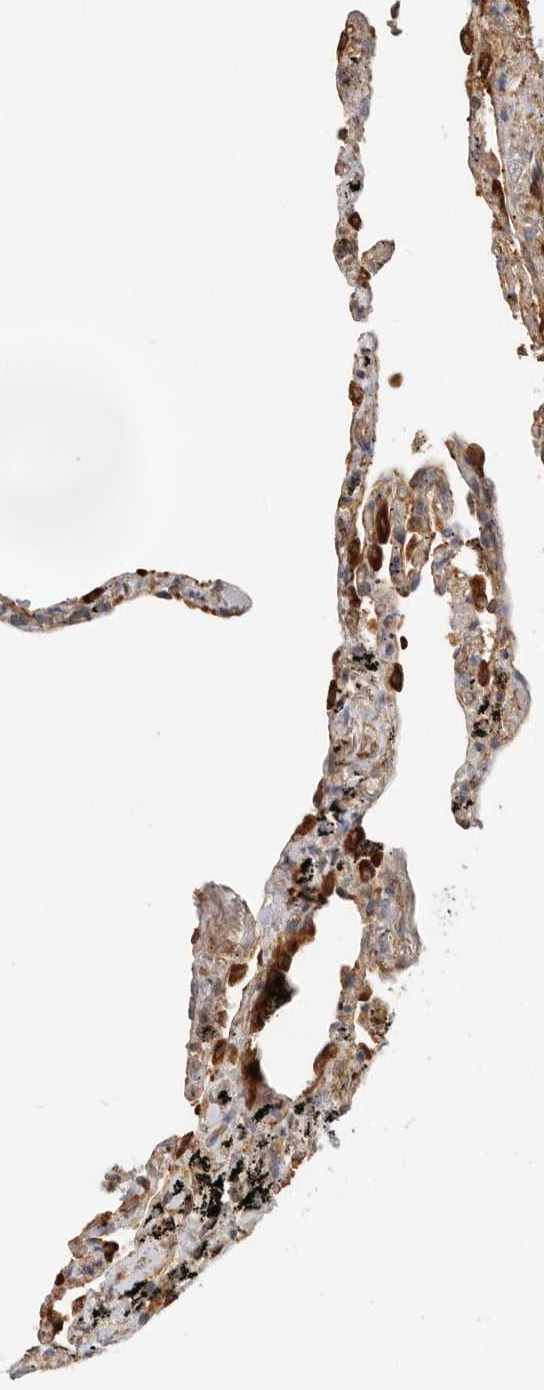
{"staining": {"intensity": "strong", "quantity": "25%-75%", "location": "cytoplasmic/membranous"}, "tissue": "lung", "cell_type": "Alveolar cells", "image_type": "normal", "snomed": [{"axis": "morphology", "description": "Normal tissue, NOS"}, {"axis": "topography", "description": "Lung"}], "caption": "The image displays staining of normal lung, revealing strong cytoplasmic/membranous protein staining (brown color) within alveolar cells. The staining was performed using DAB, with brown indicating positive protein expression. Nuclei are stained blue with hematoxylin.", "gene": "HEXD", "patient": {"sex": "male", "age": 59}}